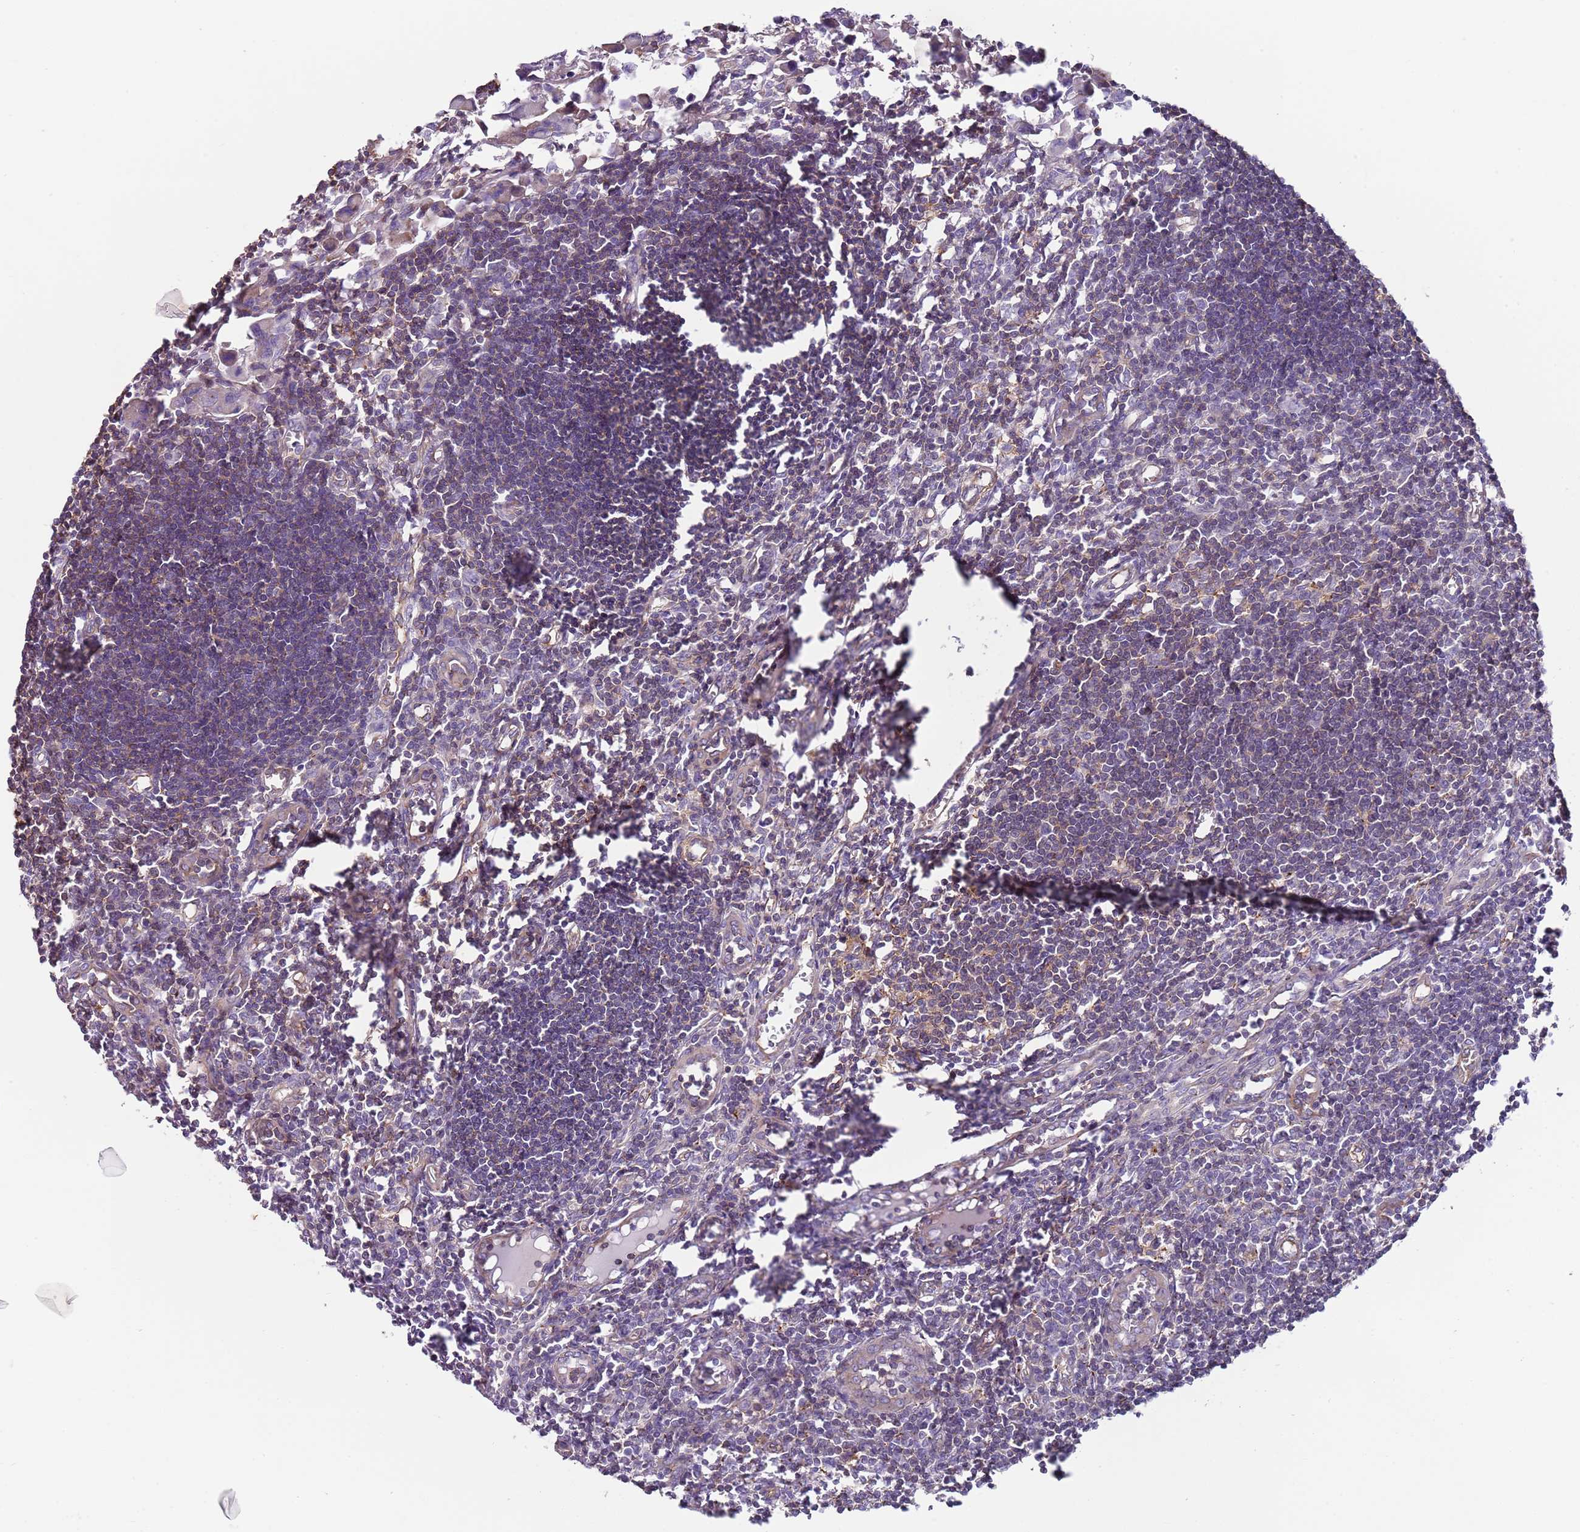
{"staining": {"intensity": "negative", "quantity": "none", "location": "none"}, "tissue": "lymph node", "cell_type": "Germinal center cells", "image_type": "normal", "snomed": [{"axis": "morphology", "description": "Normal tissue, NOS"}, {"axis": "morphology", "description": "Malignant melanoma, Metastatic site"}, {"axis": "topography", "description": "Lymph node"}], "caption": "This is an IHC histopathology image of normal lymph node. There is no expression in germinal center cells.", "gene": "GNAI1", "patient": {"sex": "male", "age": 41}}